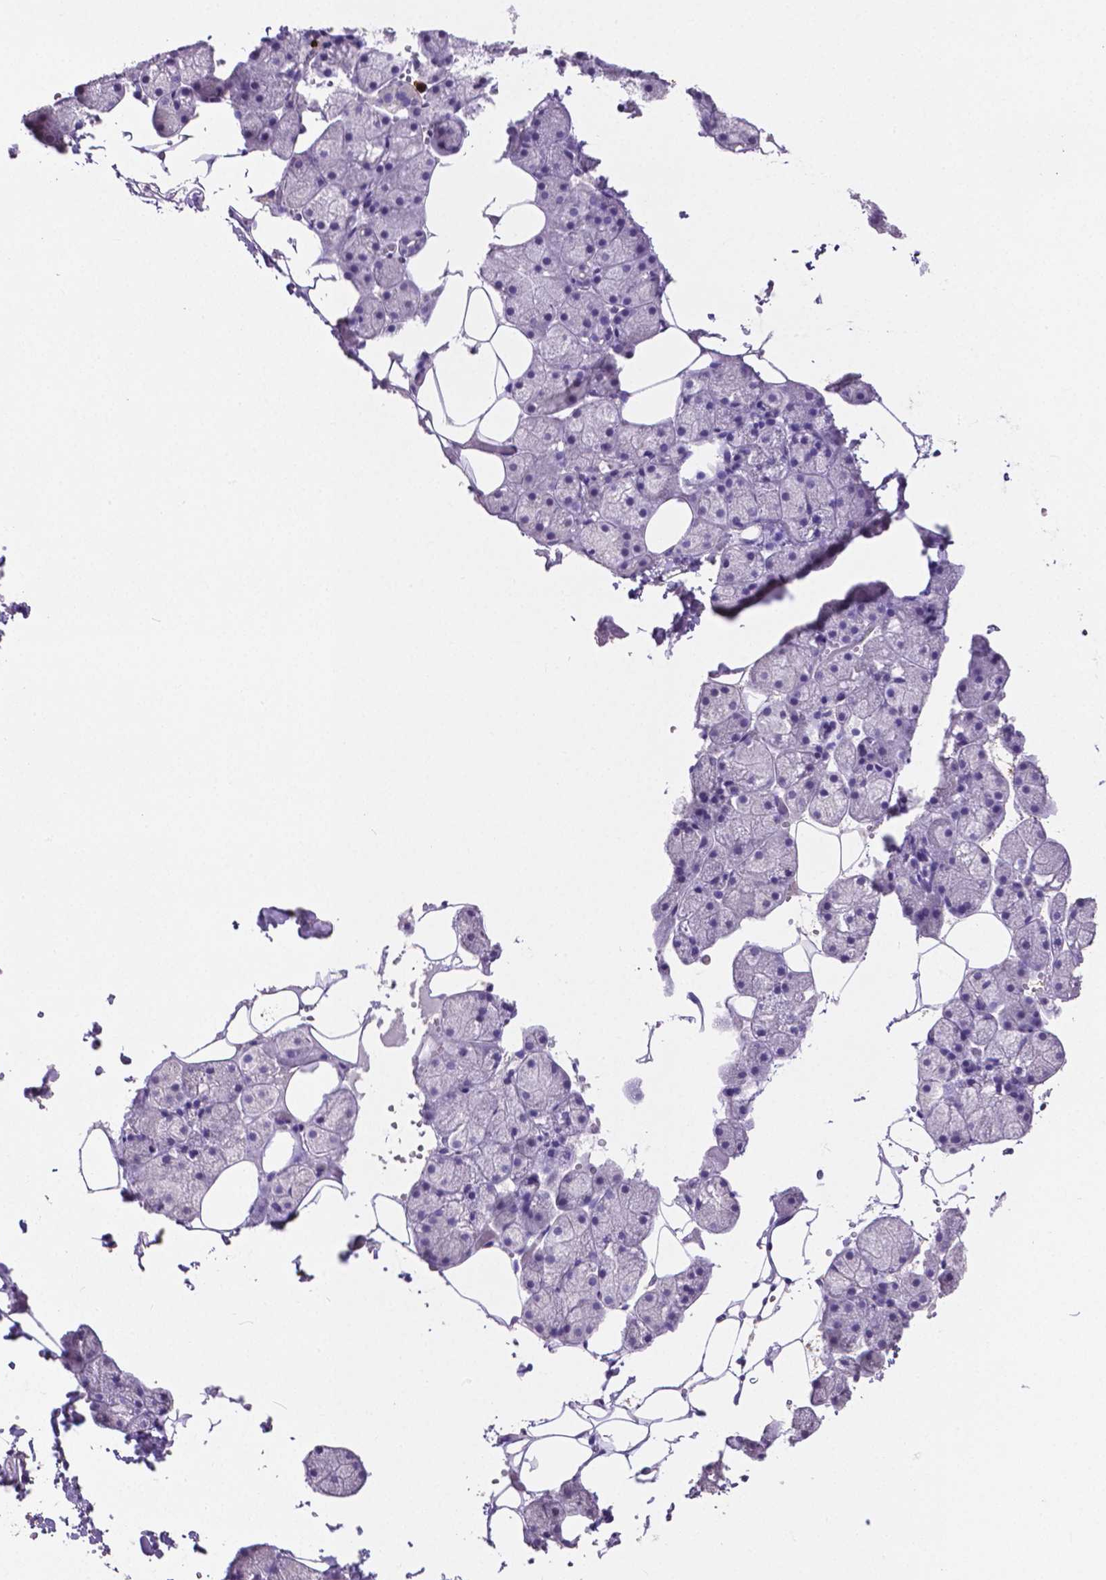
{"staining": {"intensity": "negative", "quantity": "none", "location": "none"}, "tissue": "salivary gland", "cell_type": "Glandular cells", "image_type": "normal", "snomed": [{"axis": "morphology", "description": "Normal tissue, NOS"}, {"axis": "topography", "description": "Salivary gland"}], "caption": "This is an IHC micrograph of unremarkable human salivary gland. There is no expression in glandular cells.", "gene": "MMP9", "patient": {"sex": "male", "age": 38}}